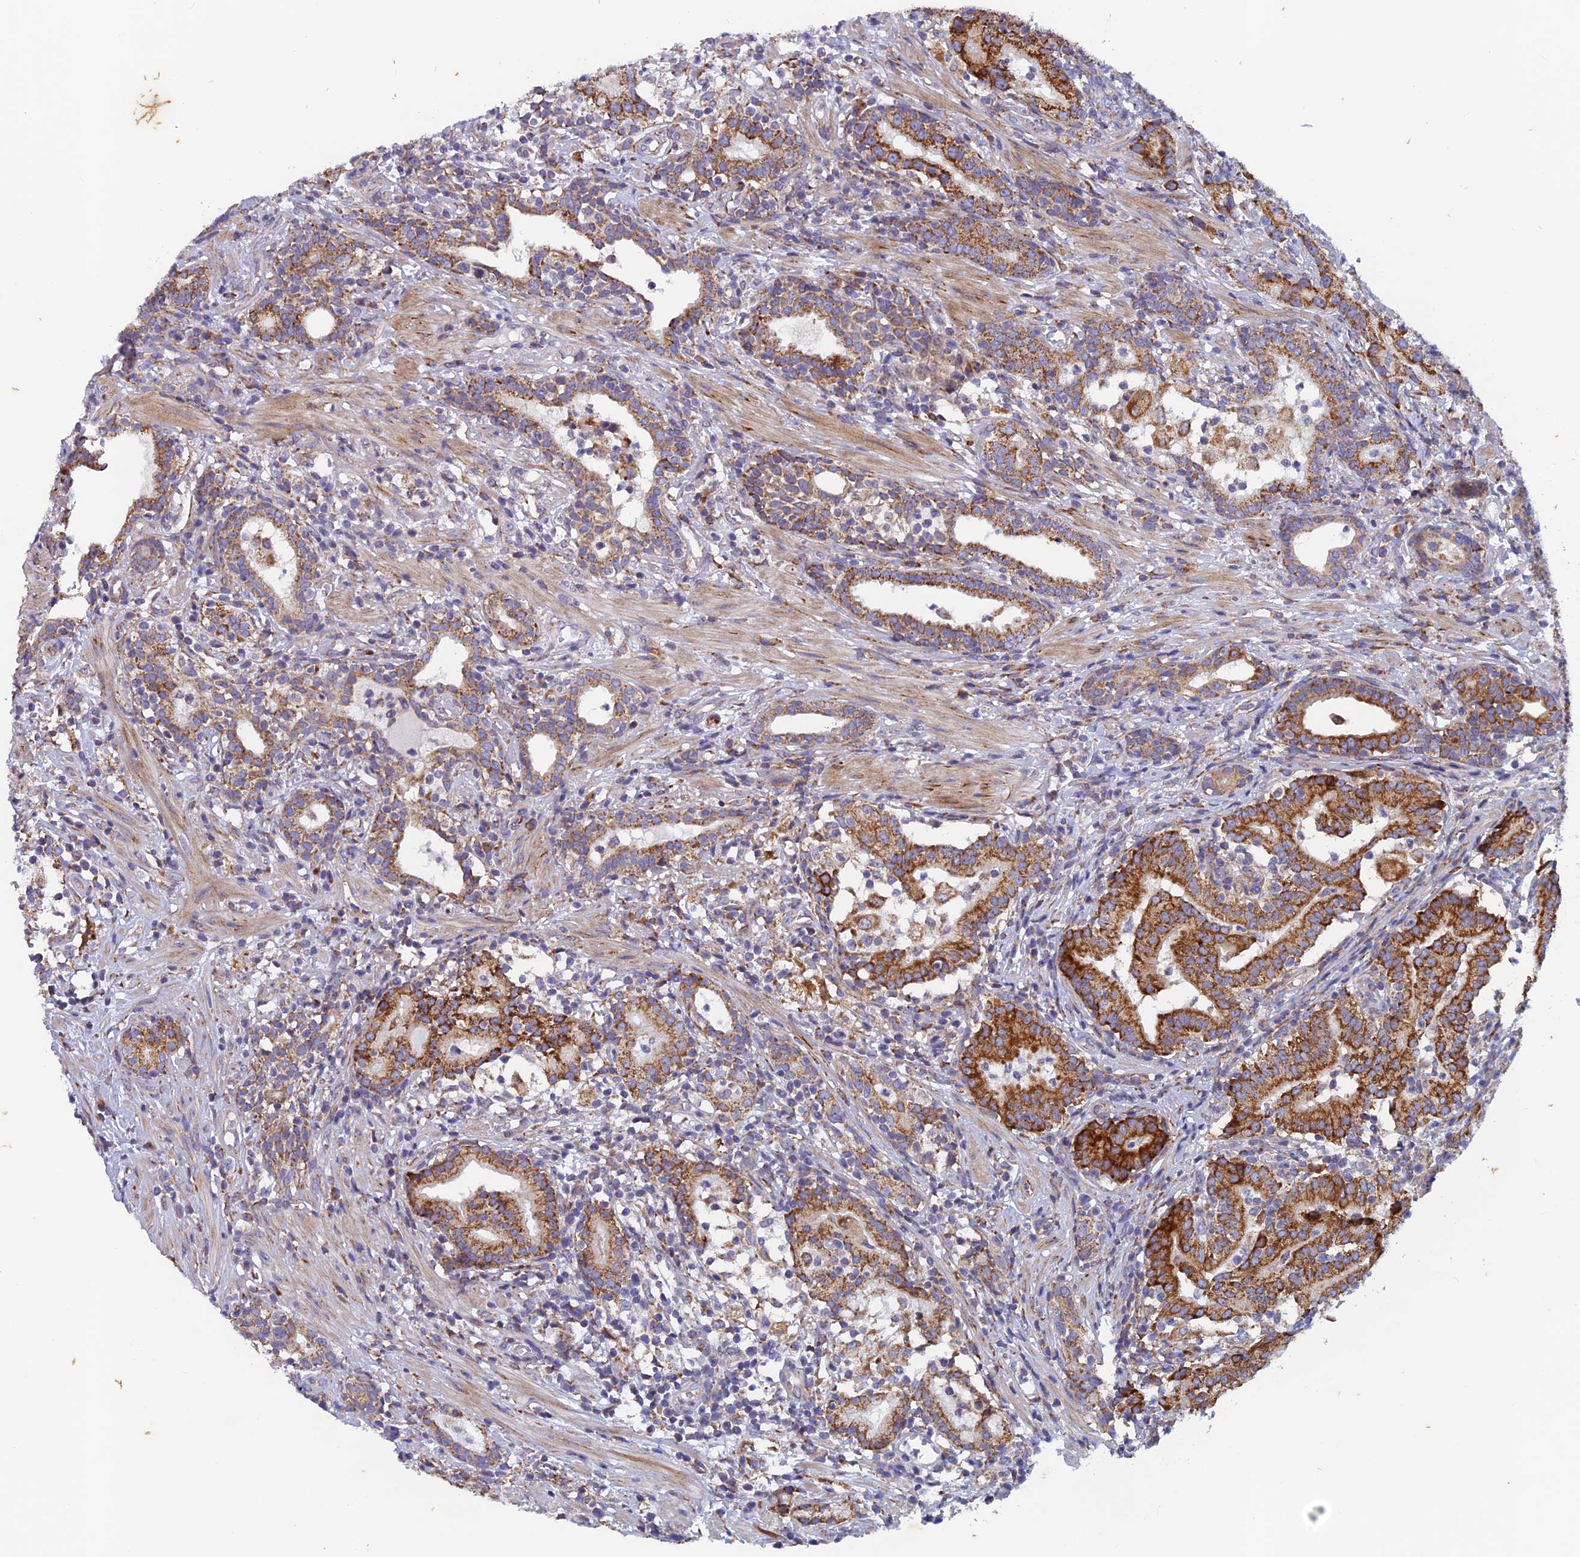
{"staining": {"intensity": "moderate", "quantity": ">75%", "location": "cytoplasmic/membranous"}, "tissue": "prostate cancer", "cell_type": "Tumor cells", "image_type": "cancer", "snomed": [{"axis": "morphology", "description": "Adenocarcinoma, High grade"}, {"axis": "topography", "description": "Prostate"}], "caption": "Prostate cancer stained with a brown dye exhibits moderate cytoplasmic/membranous positive expression in approximately >75% of tumor cells.", "gene": "AP4S1", "patient": {"sex": "male", "age": 67}}